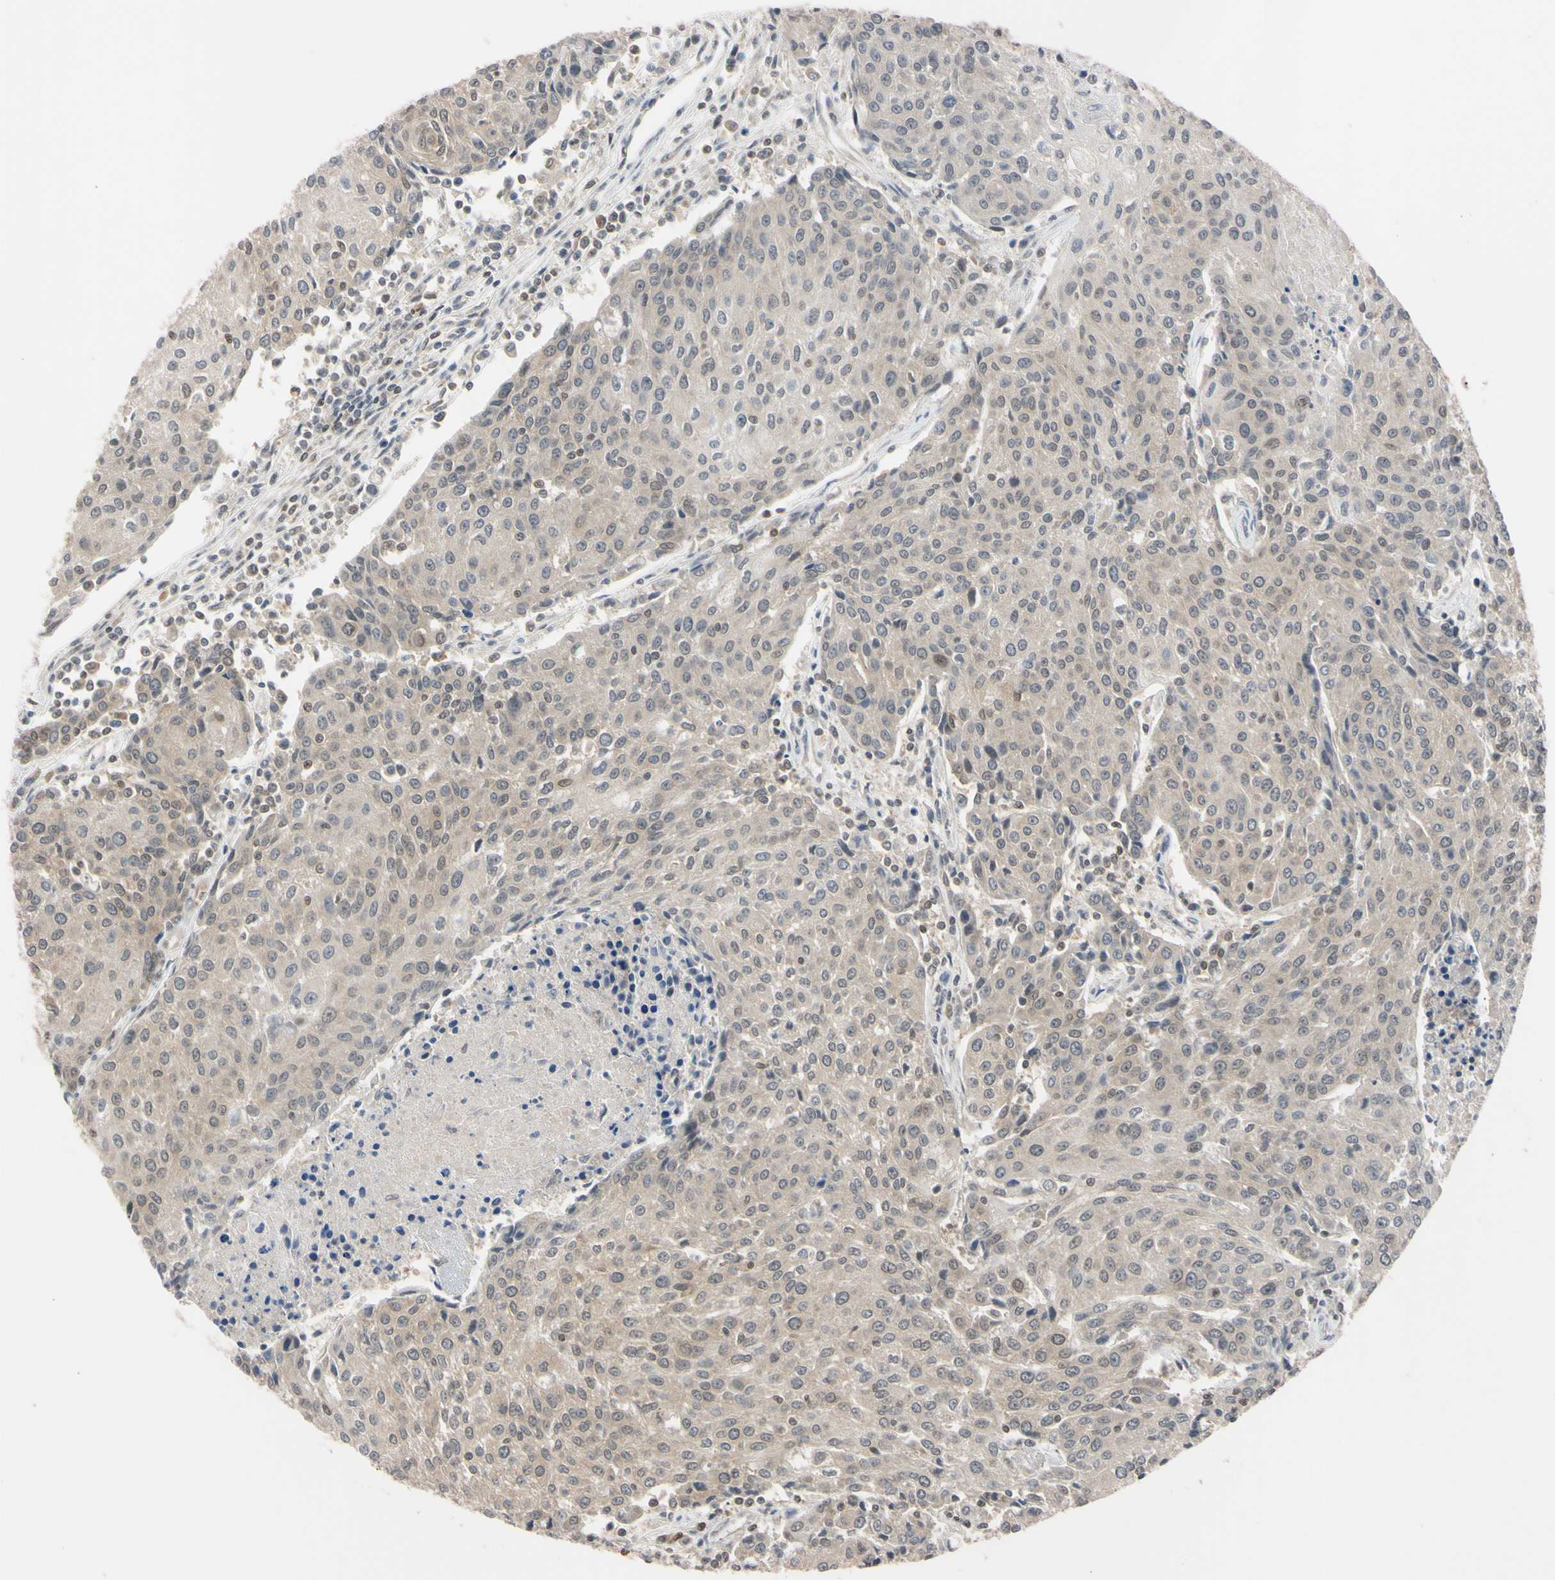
{"staining": {"intensity": "weak", "quantity": "25%-75%", "location": "cytoplasmic/membranous"}, "tissue": "urothelial cancer", "cell_type": "Tumor cells", "image_type": "cancer", "snomed": [{"axis": "morphology", "description": "Urothelial carcinoma, High grade"}, {"axis": "topography", "description": "Urinary bladder"}], "caption": "A photomicrograph of human urothelial cancer stained for a protein reveals weak cytoplasmic/membranous brown staining in tumor cells.", "gene": "UBE2I", "patient": {"sex": "female", "age": 85}}